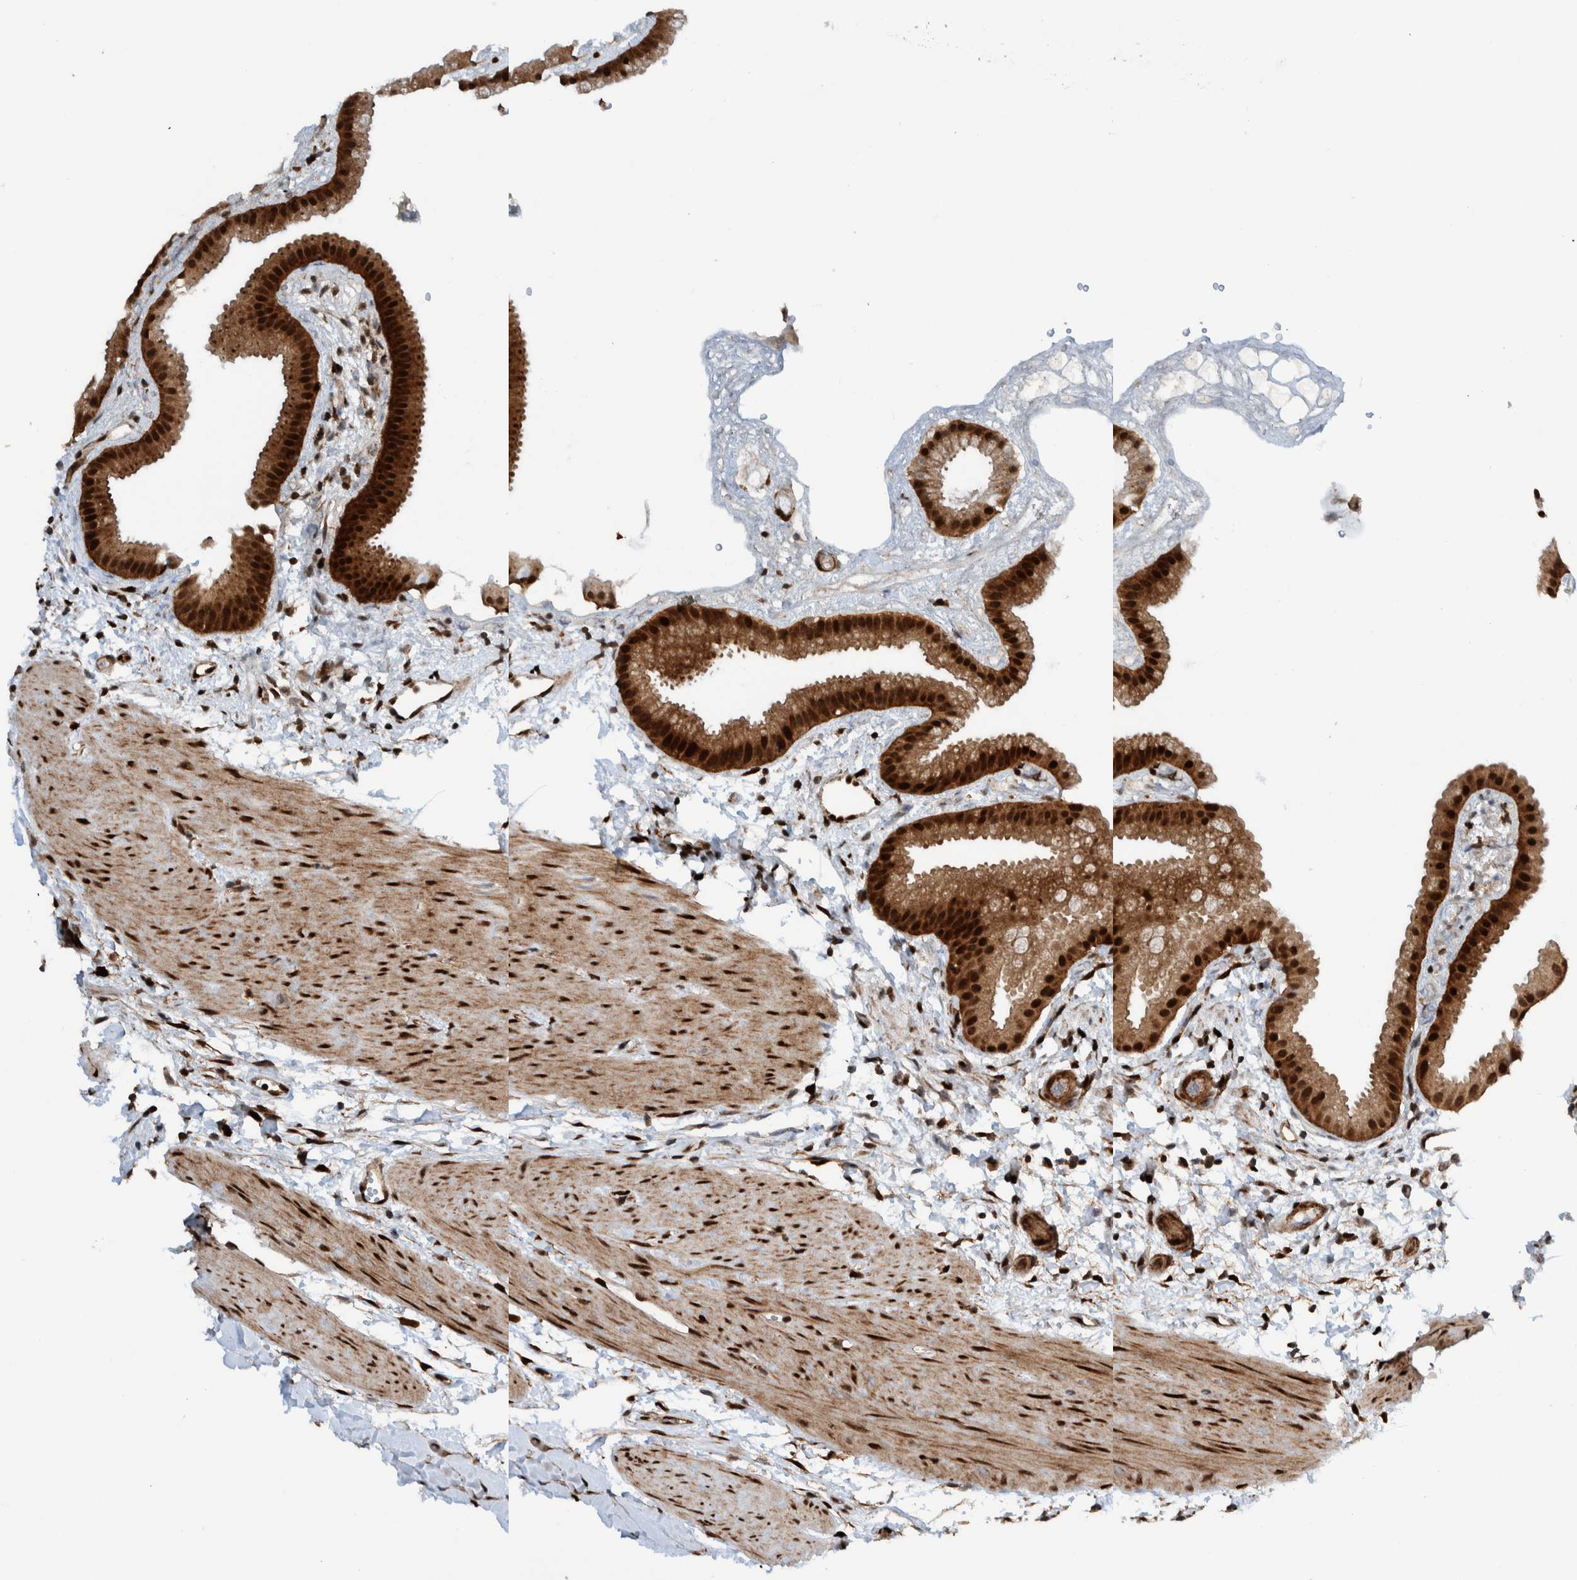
{"staining": {"intensity": "strong", "quantity": ">75%", "location": "cytoplasmic/membranous,nuclear"}, "tissue": "gallbladder", "cell_type": "Glandular cells", "image_type": "normal", "snomed": [{"axis": "morphology", "description": "Normal tissue, NOS"}, {"axis": "topography", "description": "Gallbladder"}], "caption": "Immunohistochemistry of normal human gallbladder reveals high levels of strong cytoplasmic/membranous,nuclear expression in approximately >75% of glandular cells. (IHC, brightfield microscopy, high magnification).", "gene": "ZNF366", "patient": {"sex": "female", "age": 64}}